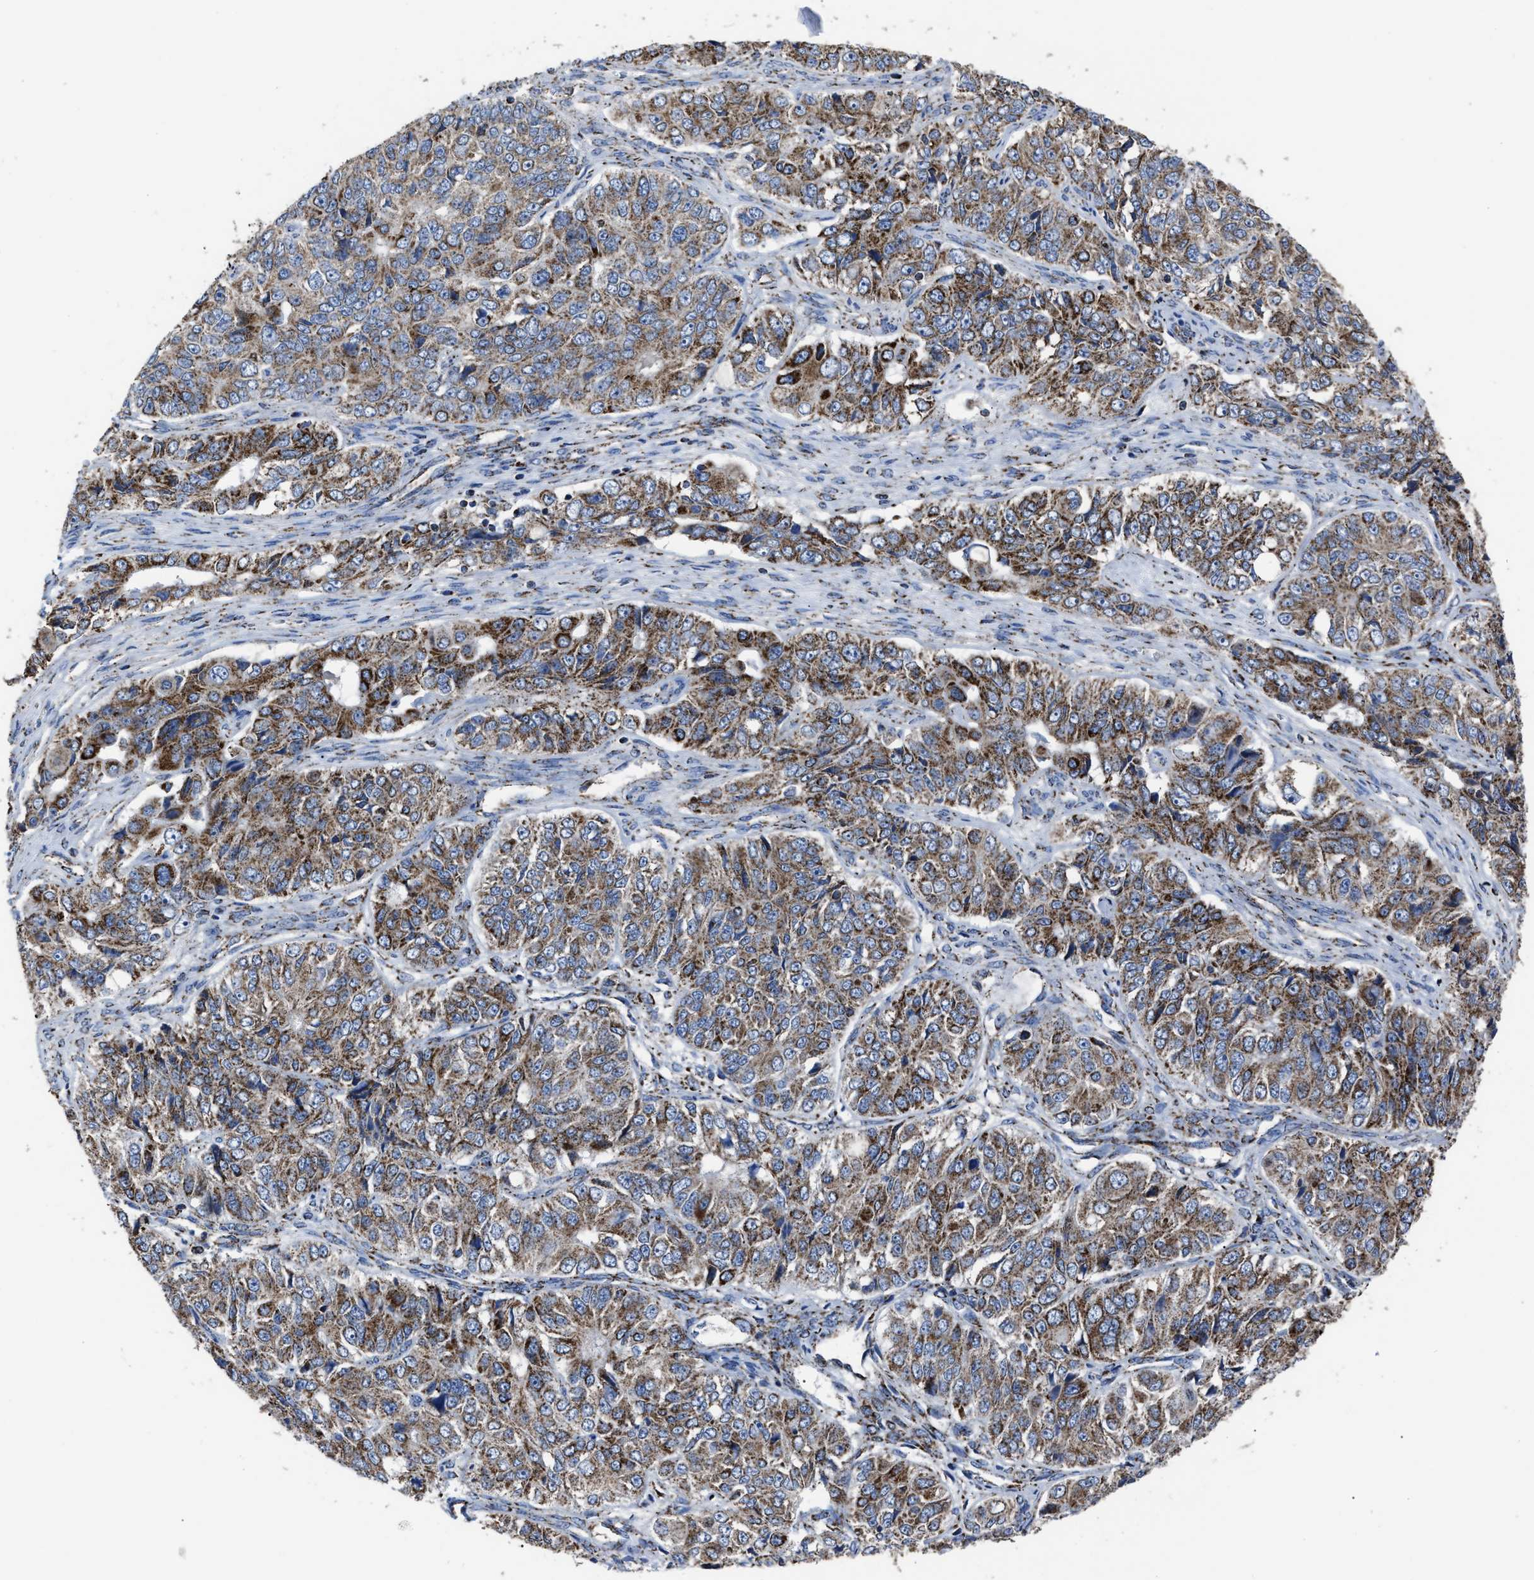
{"staining": {"intensity": "strong", "quantity": "25%-75%", "location": "cytoplasmic/membranous"}, "tissue": "ovarian cancer", "cell_type": "Tumor cells", "image_type": "cancer", "snomed": [{"axis": "morphology", "description": "Carcinoma, endometroid"}, {"axis": "topography", "description": "Ovary"}], "caption": "IHC photomicrograph of neoplastic tissue: ovarian cancer stained using immunohistochemistry (IHC) reveals high levels of strong protein expression localized specifically in the cytoplasmic/membranous of tumor cells, appearing as a cytoplasmic/membranous brown color.", "gene": "NDUFV3", "patient": {"sex": "female", "age": 51}}